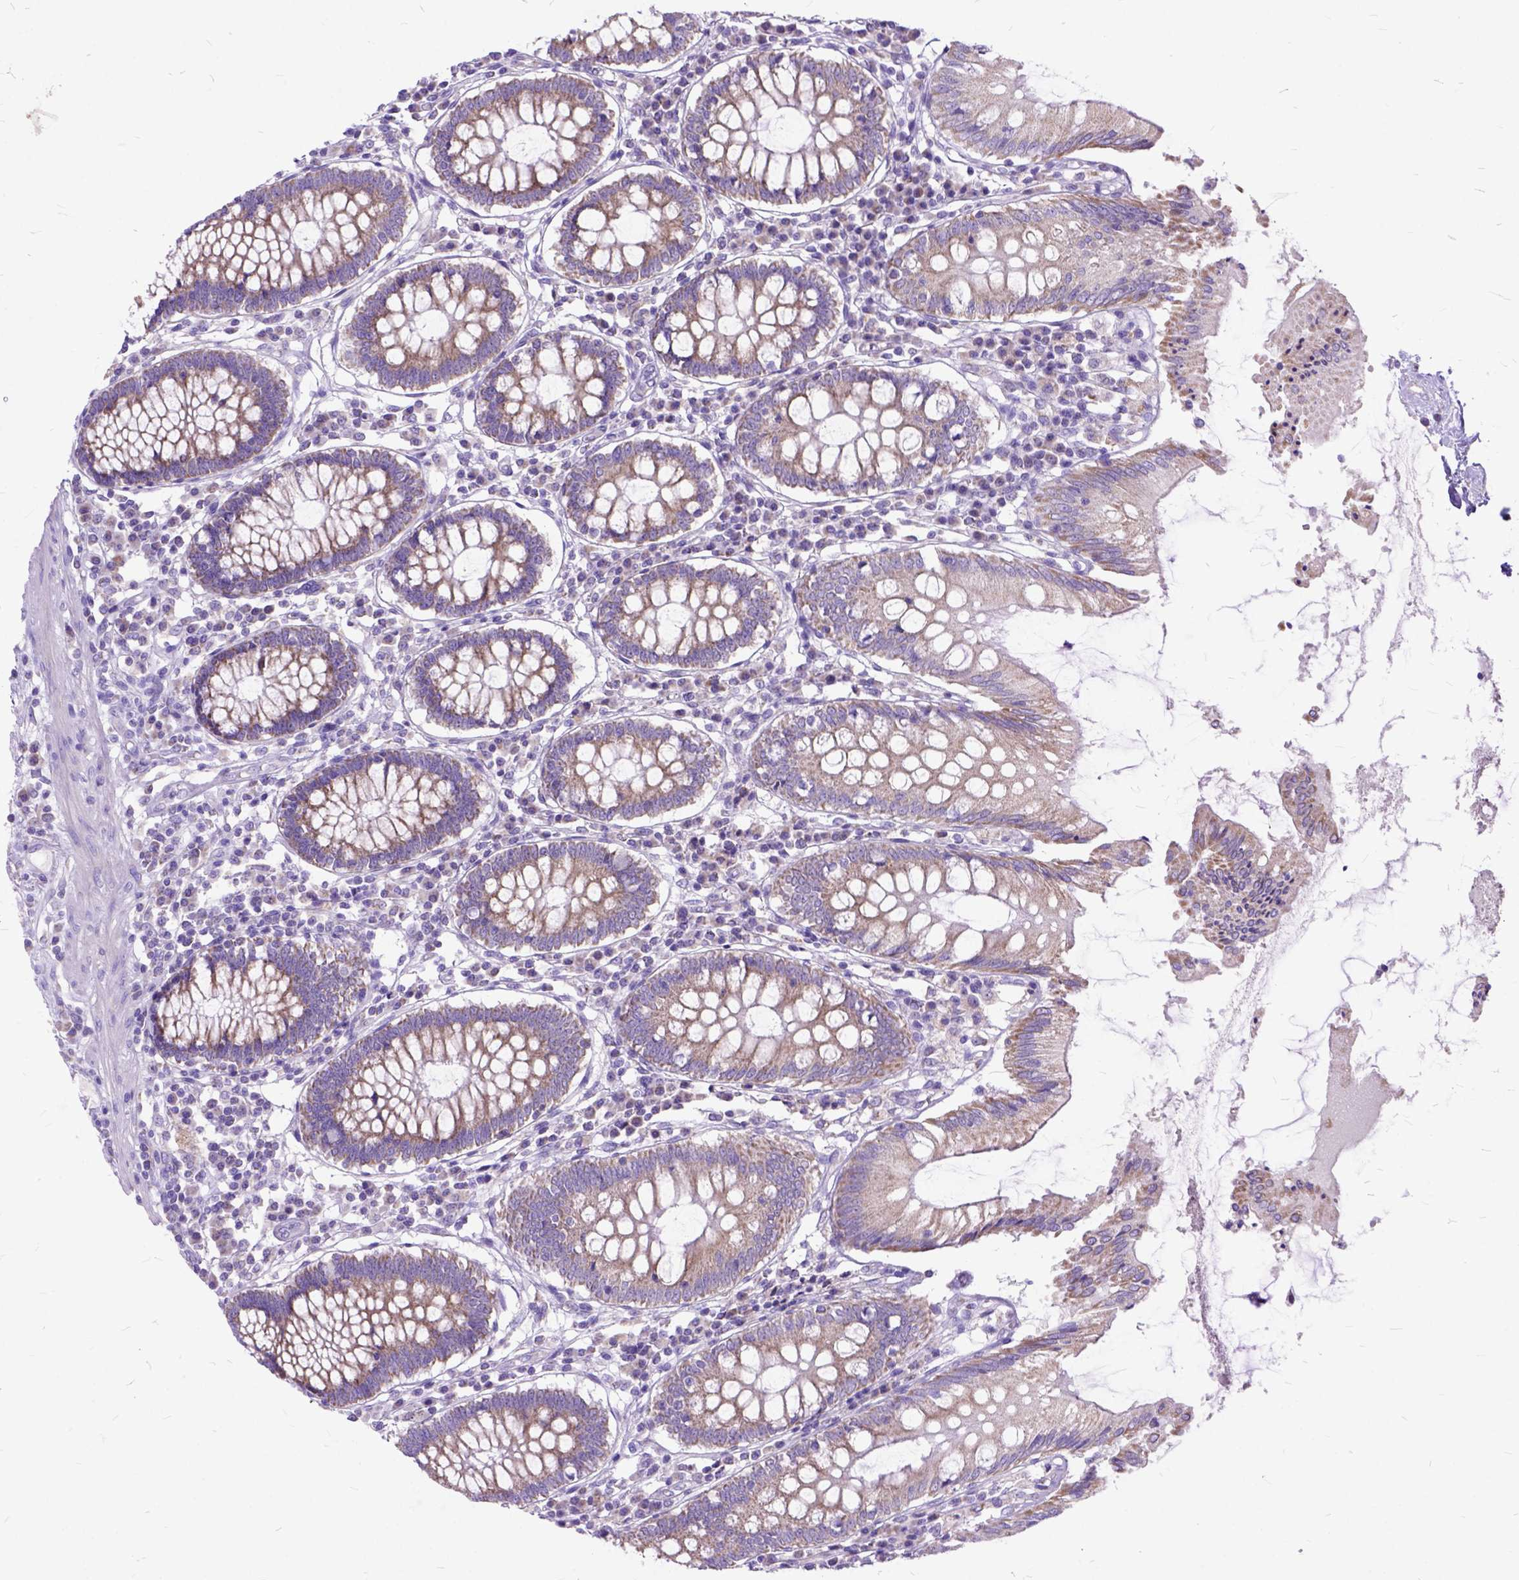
{"staining": {"intensity": "negative", "quantity": "none", "location": "none"}, "tissue": "colon", "cell_type": "Endothelial cells", "image_type": "normal", "snomed": [{"axis": "morphology", "description": "Normal tissue, NOS"}, {"axis": "morphology", "description": "Adenocarcinoma, NOS"}, {"axis": "topography", "description": "Colon"}], "caption": "The immunohistochemistry (IHC) image has no significant positivity in endothelial cells of colon.", "gene": "CTAG2", "patient": {"sex": "male", "age": 83}}